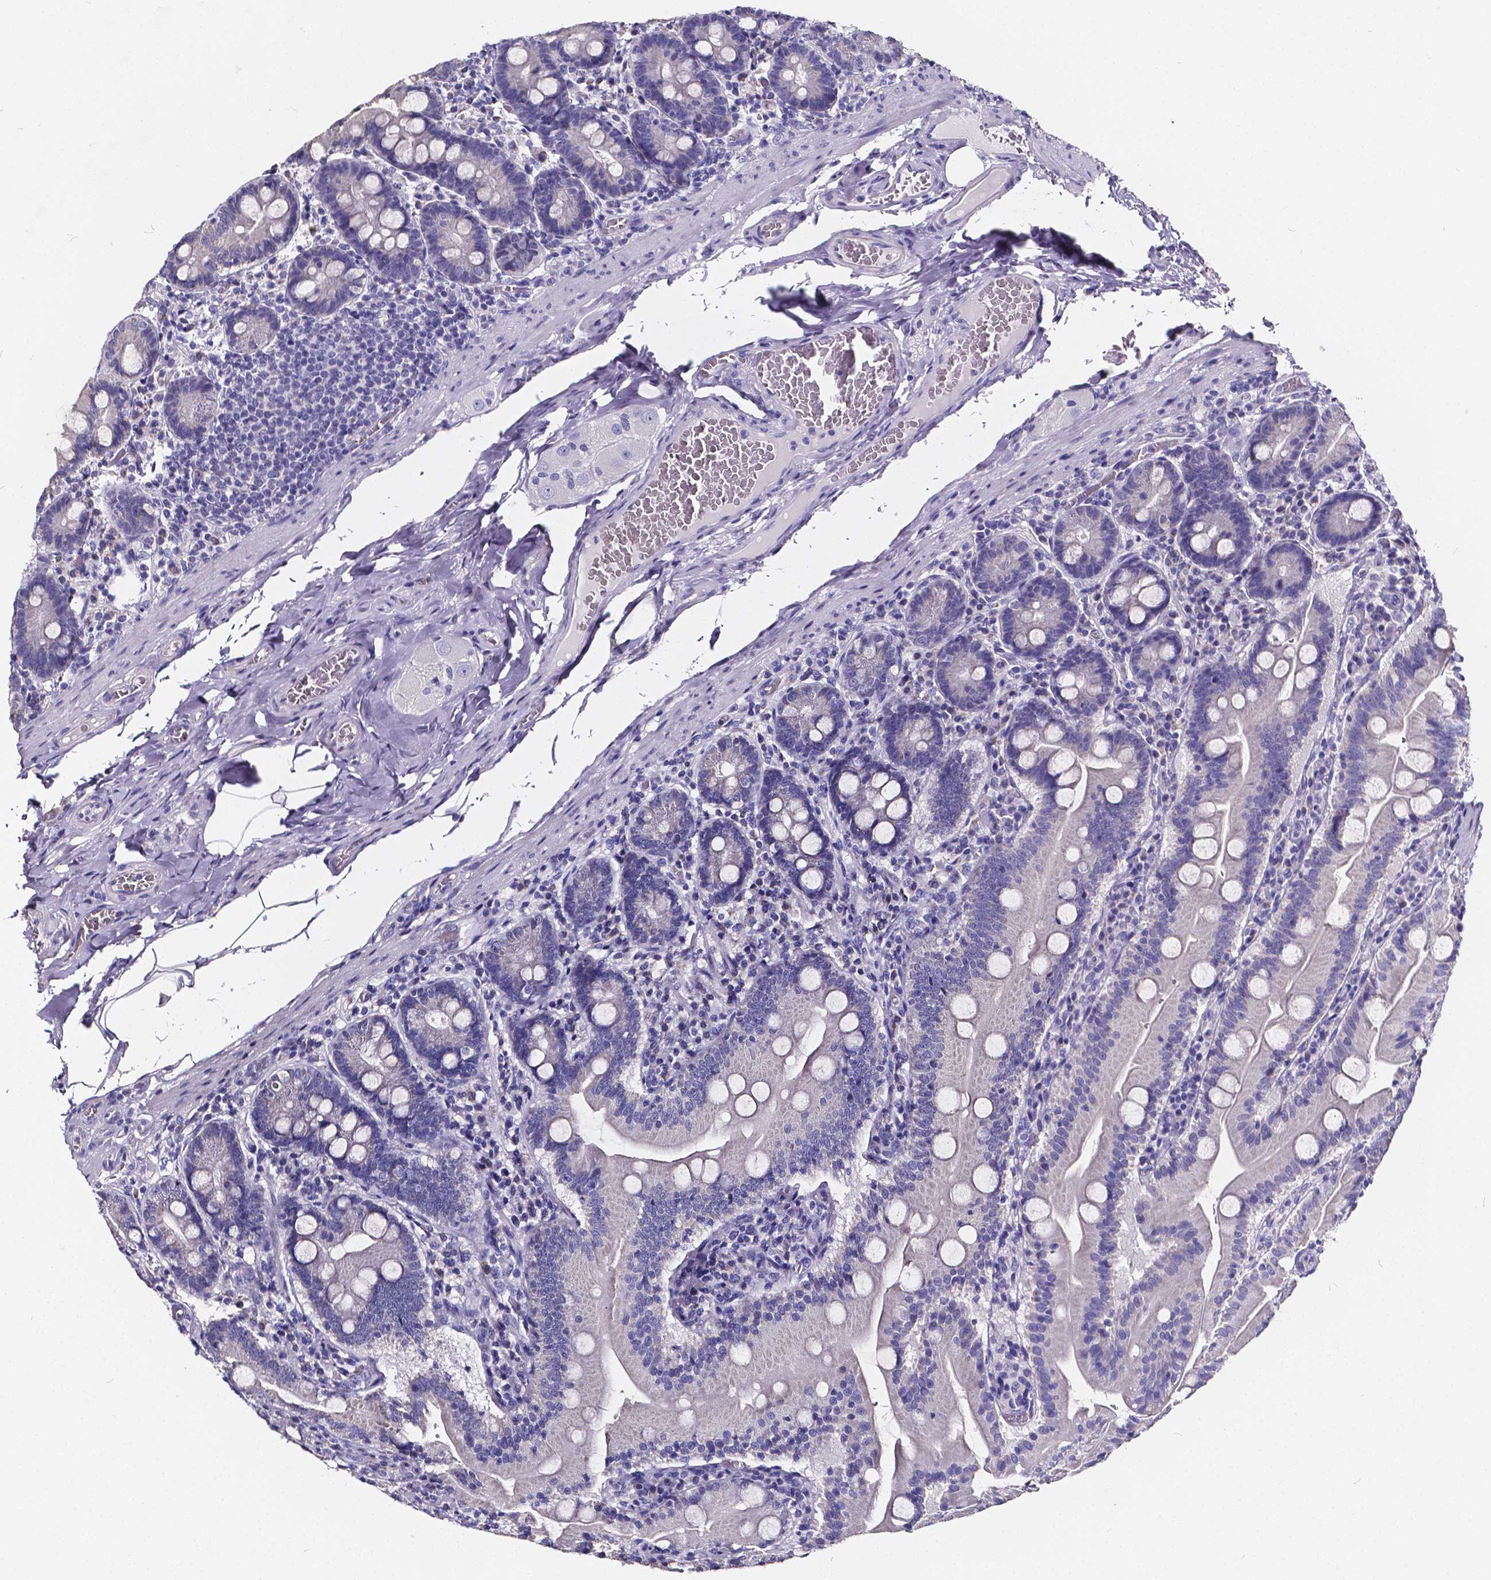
{"staining": {"intensity": "negative", "quantity": "none", "location": "none"}, "tissue": "small intestine", "cell_type": "Glandular cells", "image_type": "normal", "snomed": [{"axis": "morphology", "description": "Normal tissue, NOS"}, {"axis": "topography", "description": "Small intestine"}], "caption": "Human small intestine stained for a protein using immunohistochemistry (IHC) displays no expression in glandular cells.", "gene": "SPEF2", "patient": {"sex": "male", "age": 37}}